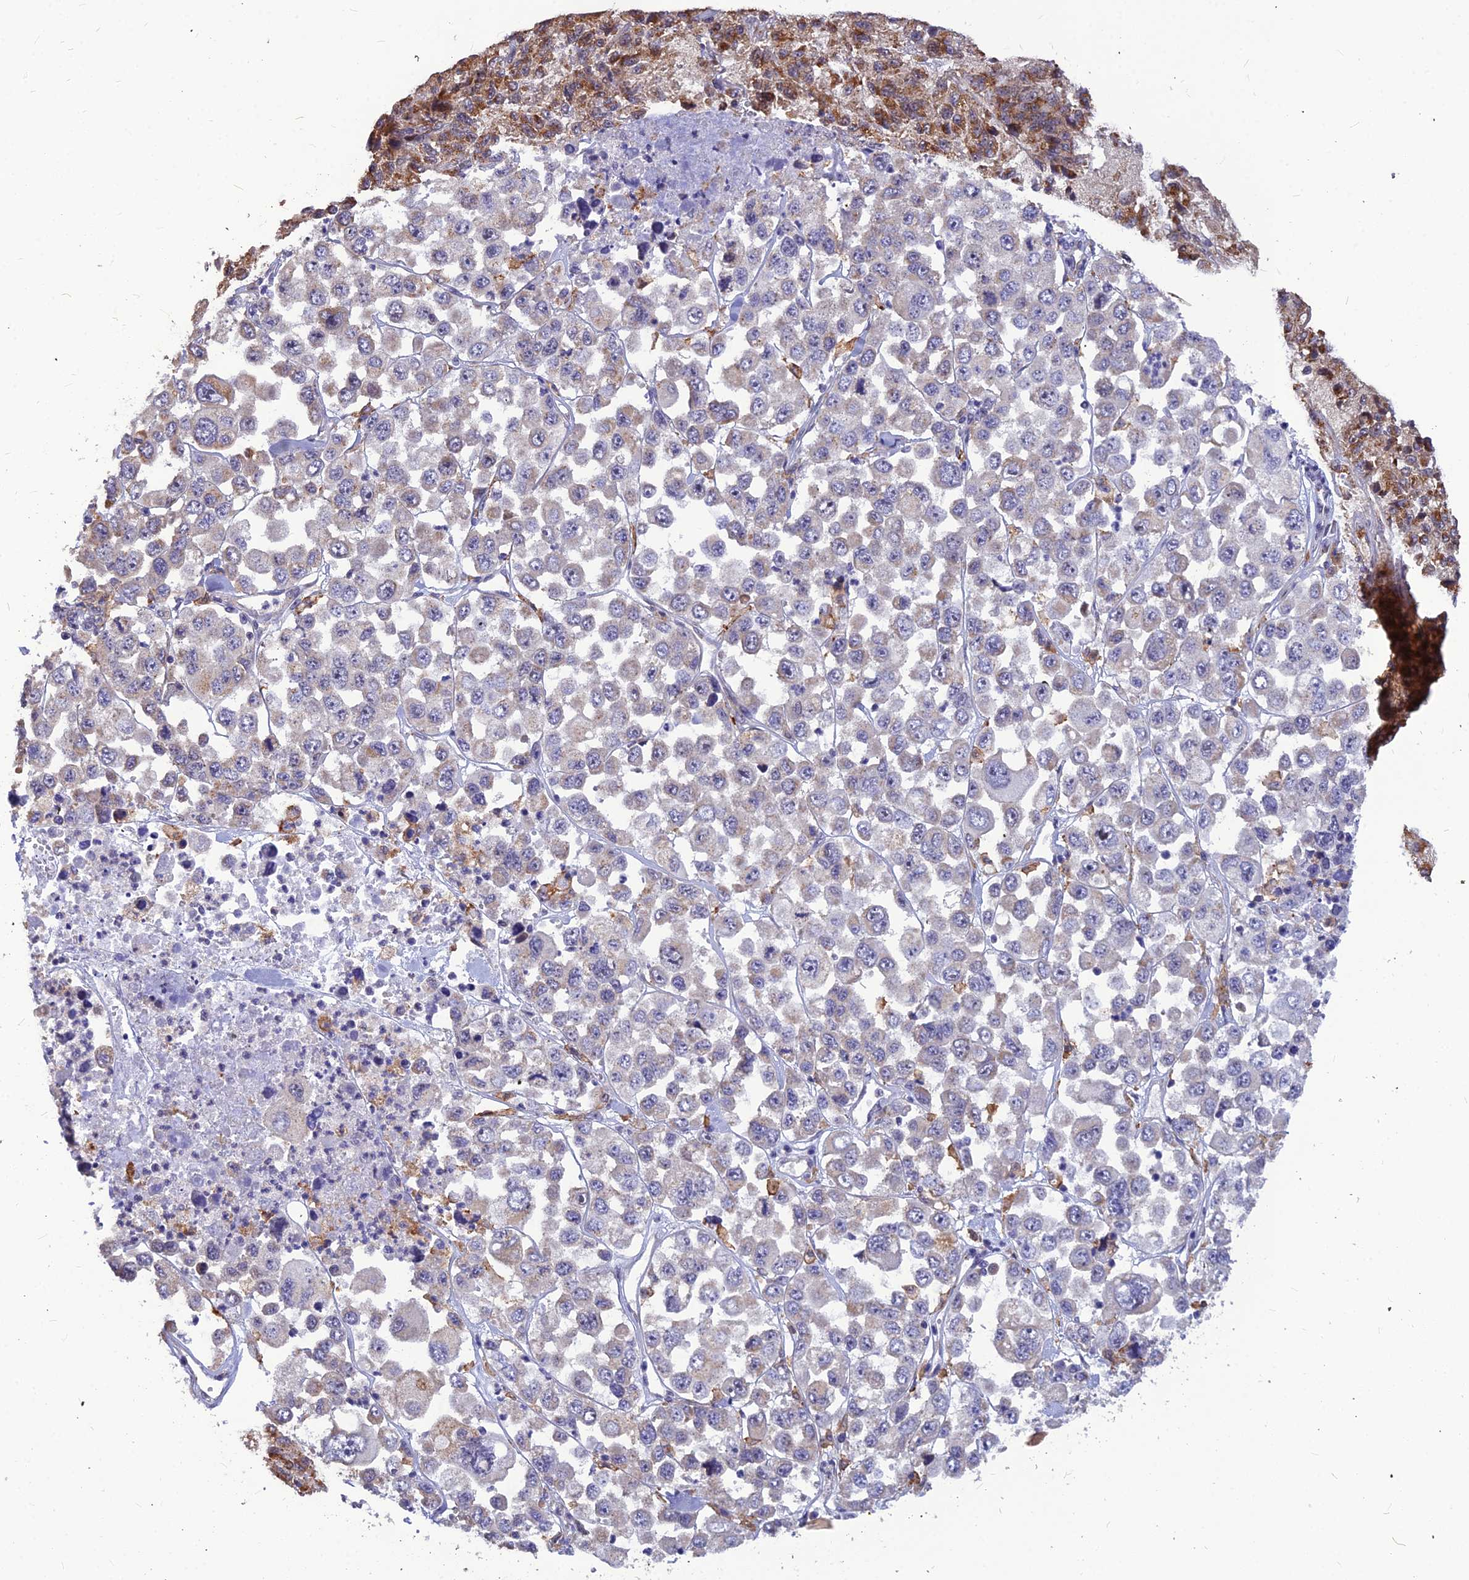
{"staining": {"intensity": "negative", "quantity": "none", "location": "none"}, "tissue": "melanoma", "cell_type": "Tumor cells", "image_type": "cancer", "snomed": [{"axis": "morphology", "description": "Malignant melanoma, Metastatic site"}, {"axis": "topography", "description": "Lymph node"}], "caption": "Melanoma was stained to show a protein in brown. There is no significant positivity in tumor cells.", "gene": "LEKR1", "patient": {"sex": "female", "age": 54}}